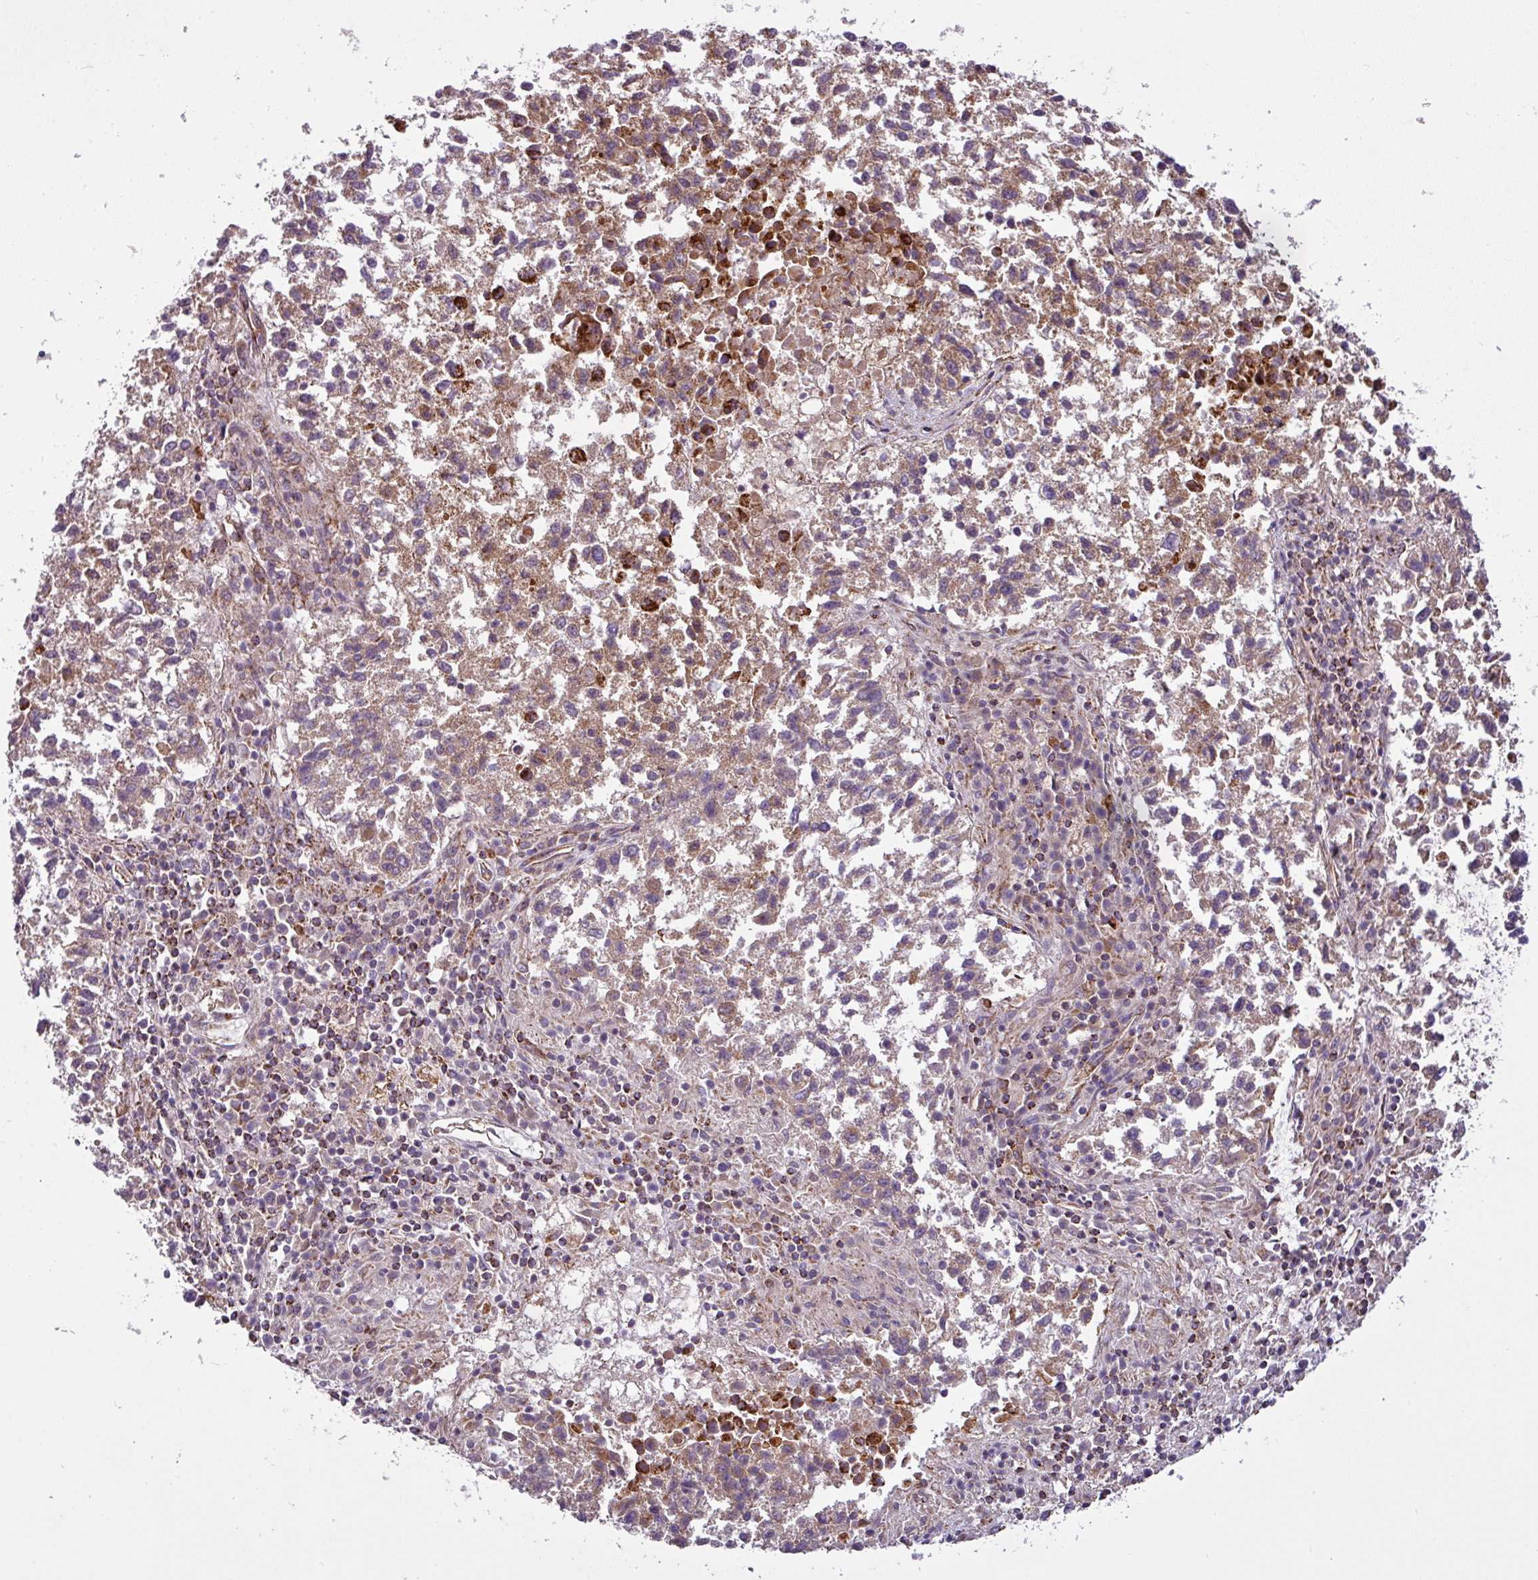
{"staining": {"intensity": "moderate", "quantity": "25%-75%", "location": "cytoplasmic/membranous"}, "tissue": "lung cancer", "cell_type": "Tumor cells", "image_type": "cancer", "snomed": [{"axis": "morphology", "description": "Squamous cell carcinoma, NOS"}, {"axis": "topography", "description": "Lung"}], "caption": "A photomicrograph of lung cancer stained for a protein displays moderate cytoplasmic/membranous brown staining in tumor cells. (Brightfield microscopy of DAB IHC at high magnification).", "gene": "PRELID3B", "patient": {"sex": "male", "age": 73}}